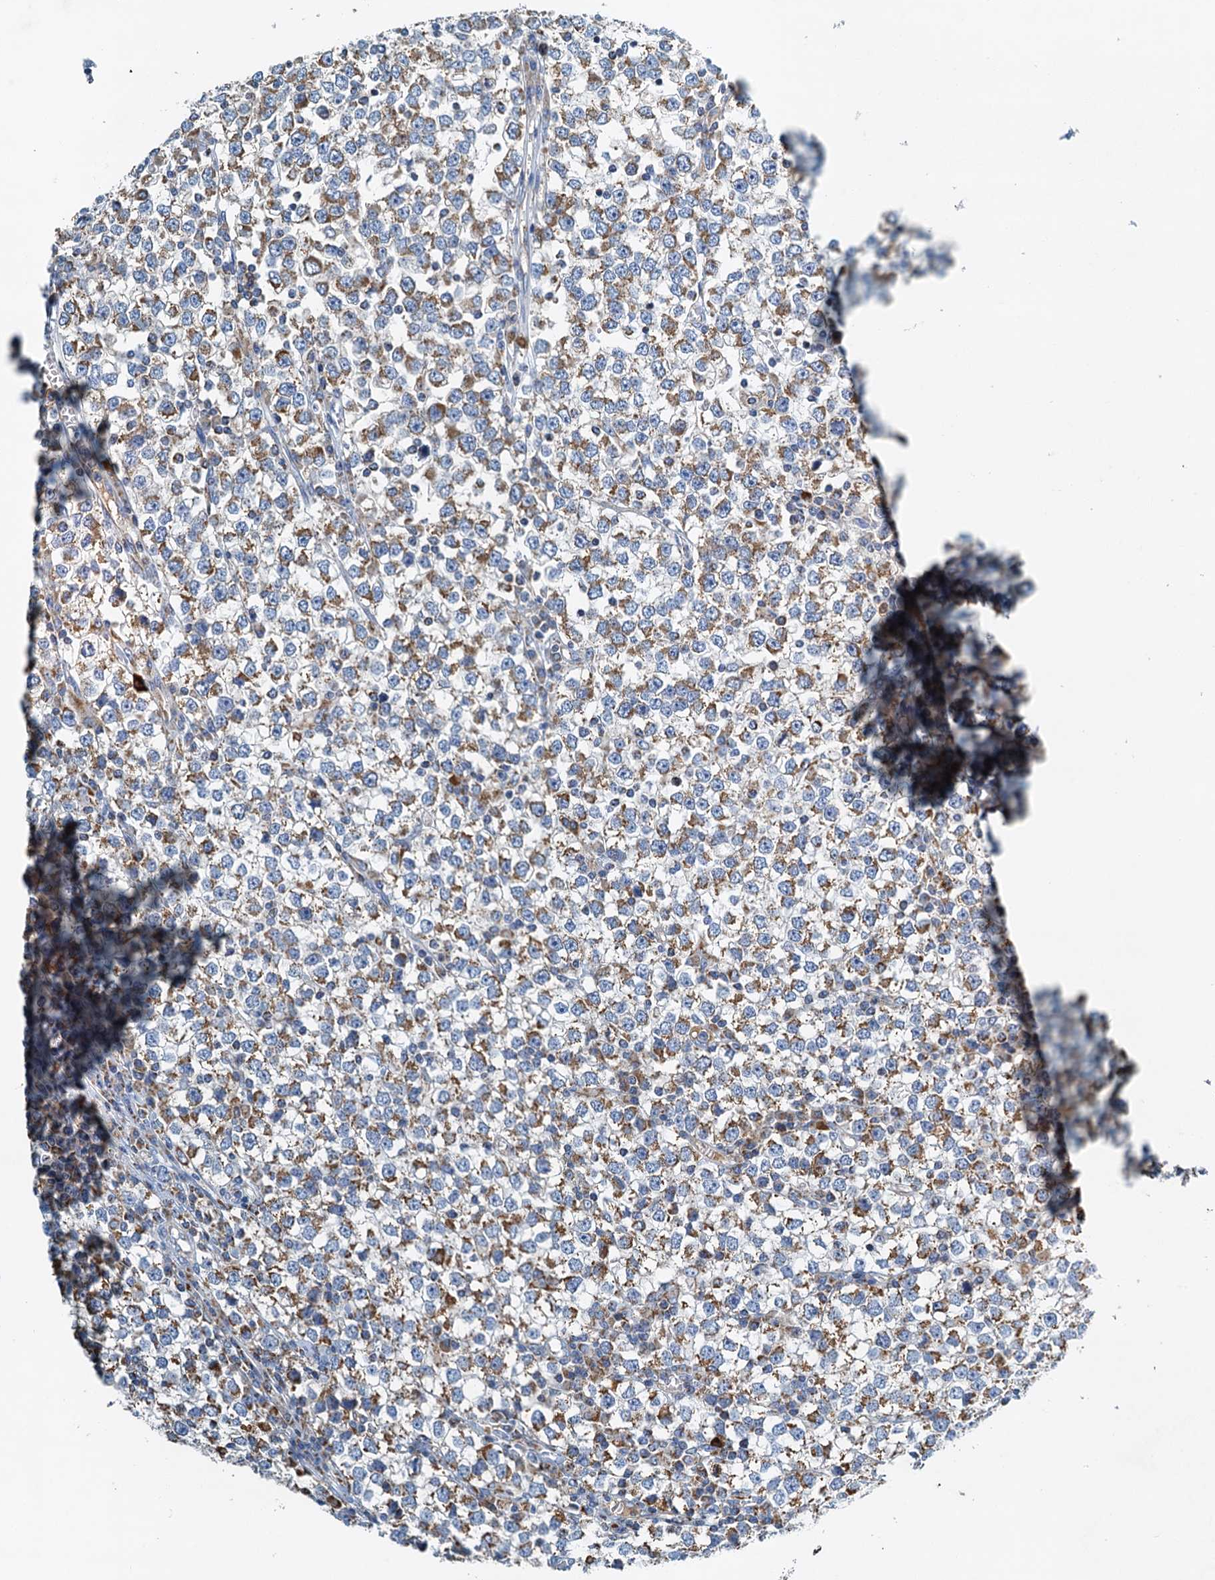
{"staining": {"intensity": "moderate", "quantity": ">75%", "location": "cytoplasmic/membranous"}, "tissue": "testis cancer", "cell_type": "Tumor cells", "image_type": "cancer", "snomed": [{"axis": "morphology", "description": "Seminoma, NOS"}, {"axis": "topography", "description": "Testis"}], "caption": "Tumor cells show medium levels of moderate cytoplasmic/membranous staining in approximately >75% of cells in testis seminoma.", "gene": "POC1A", "patient": {"sex": "male", "age": 65}}